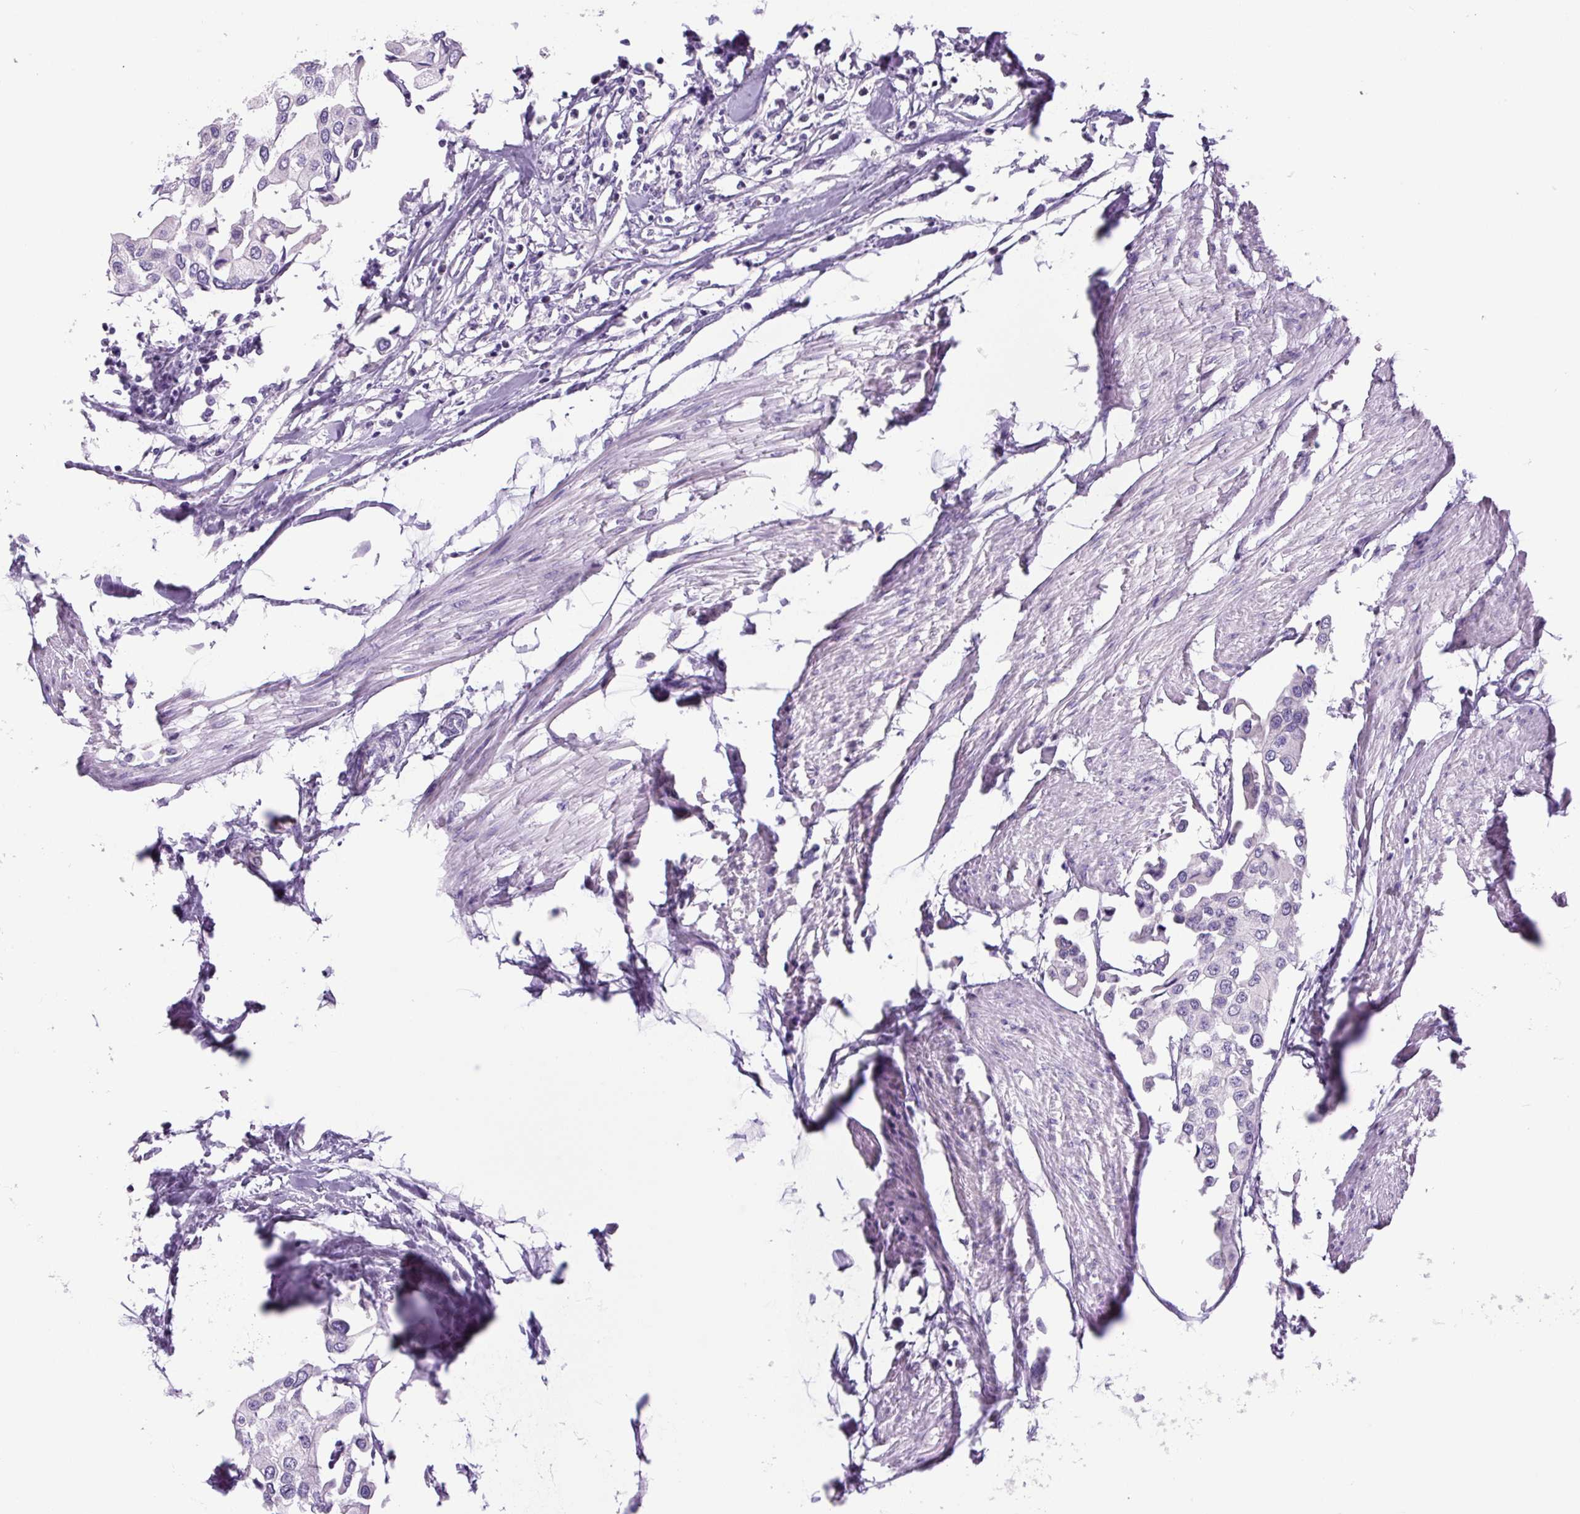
{"staining": {"intensity": "negative", "quantity": "none", "location": "none"}, "tissue": "urothelial cancer", "cell_type": "Tumor cells", "image_type": "cancer", "snomed": [{"axis": "morphology", "description": "Urothelial carcinoma, High grade"}, {"axis": "topography", "description": "Urinary bladder"}], "caption": "A photomicrograph of human urothelial carcinoma (high-grade) is negative for staining in tumor cells. (DAB IHC, high magnification).", "gene": "CHGA", "patient": {"sex": "male", "age": 64}}